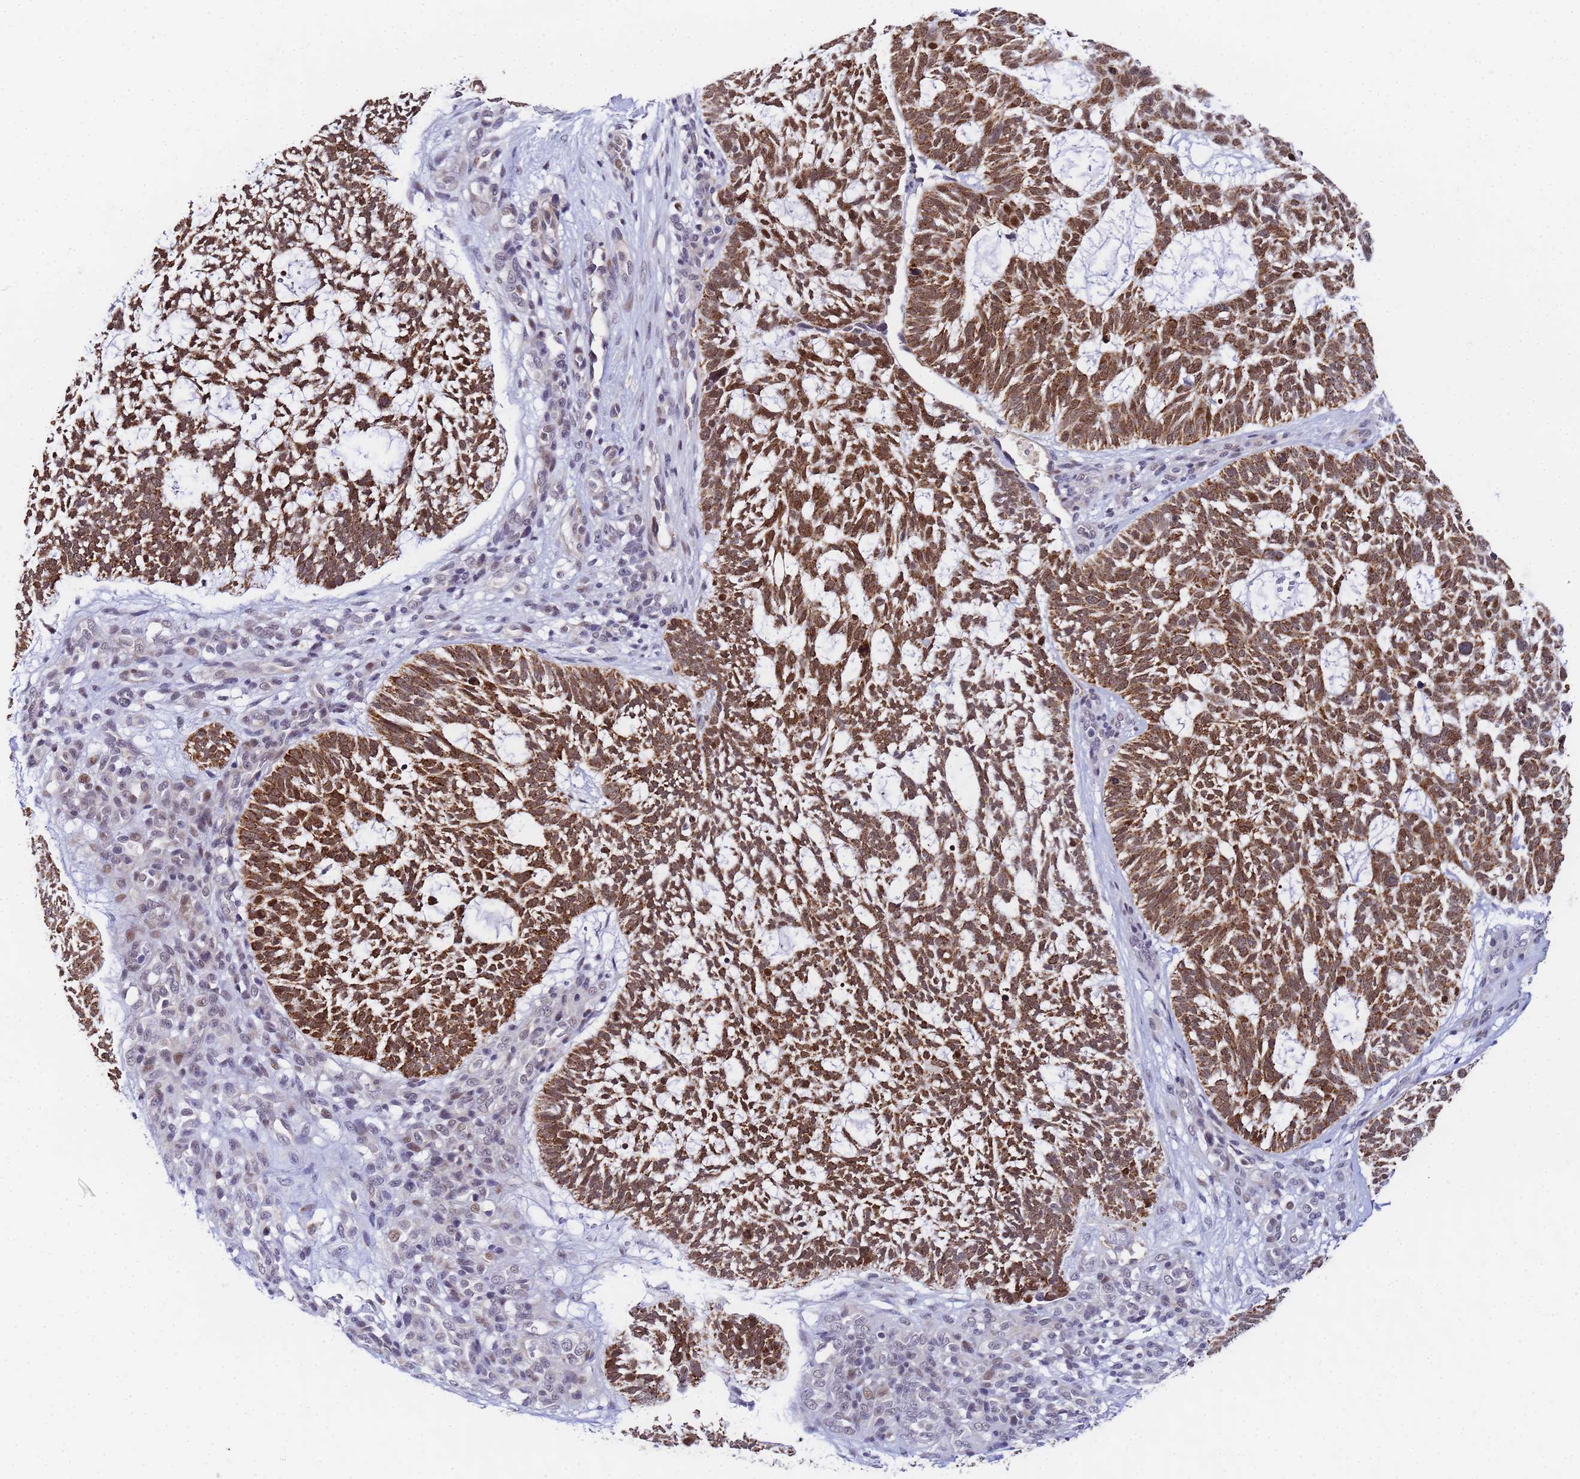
{"staining": {"intensity": "strong", "quantity": ">75%", "location": "cytoplasmic/membranous"}, "tissue": "skin cancer", "cell_type": "Tumor cells", "image_type": "cancer", "snomed": [{"axis": "morphology", "description": "Basal cell carcinoma"}, {"axis": "topography", "description": "Skin"}], "caption": "High-power microscopy captured an IHC micrograph of skin basal cell carcinoma, revealing strong cytoplasmic/membranous staining in about >75% of tumor cells.", "gene": "CKMT1A", "patient": {"sex": "male", "age": 88}}